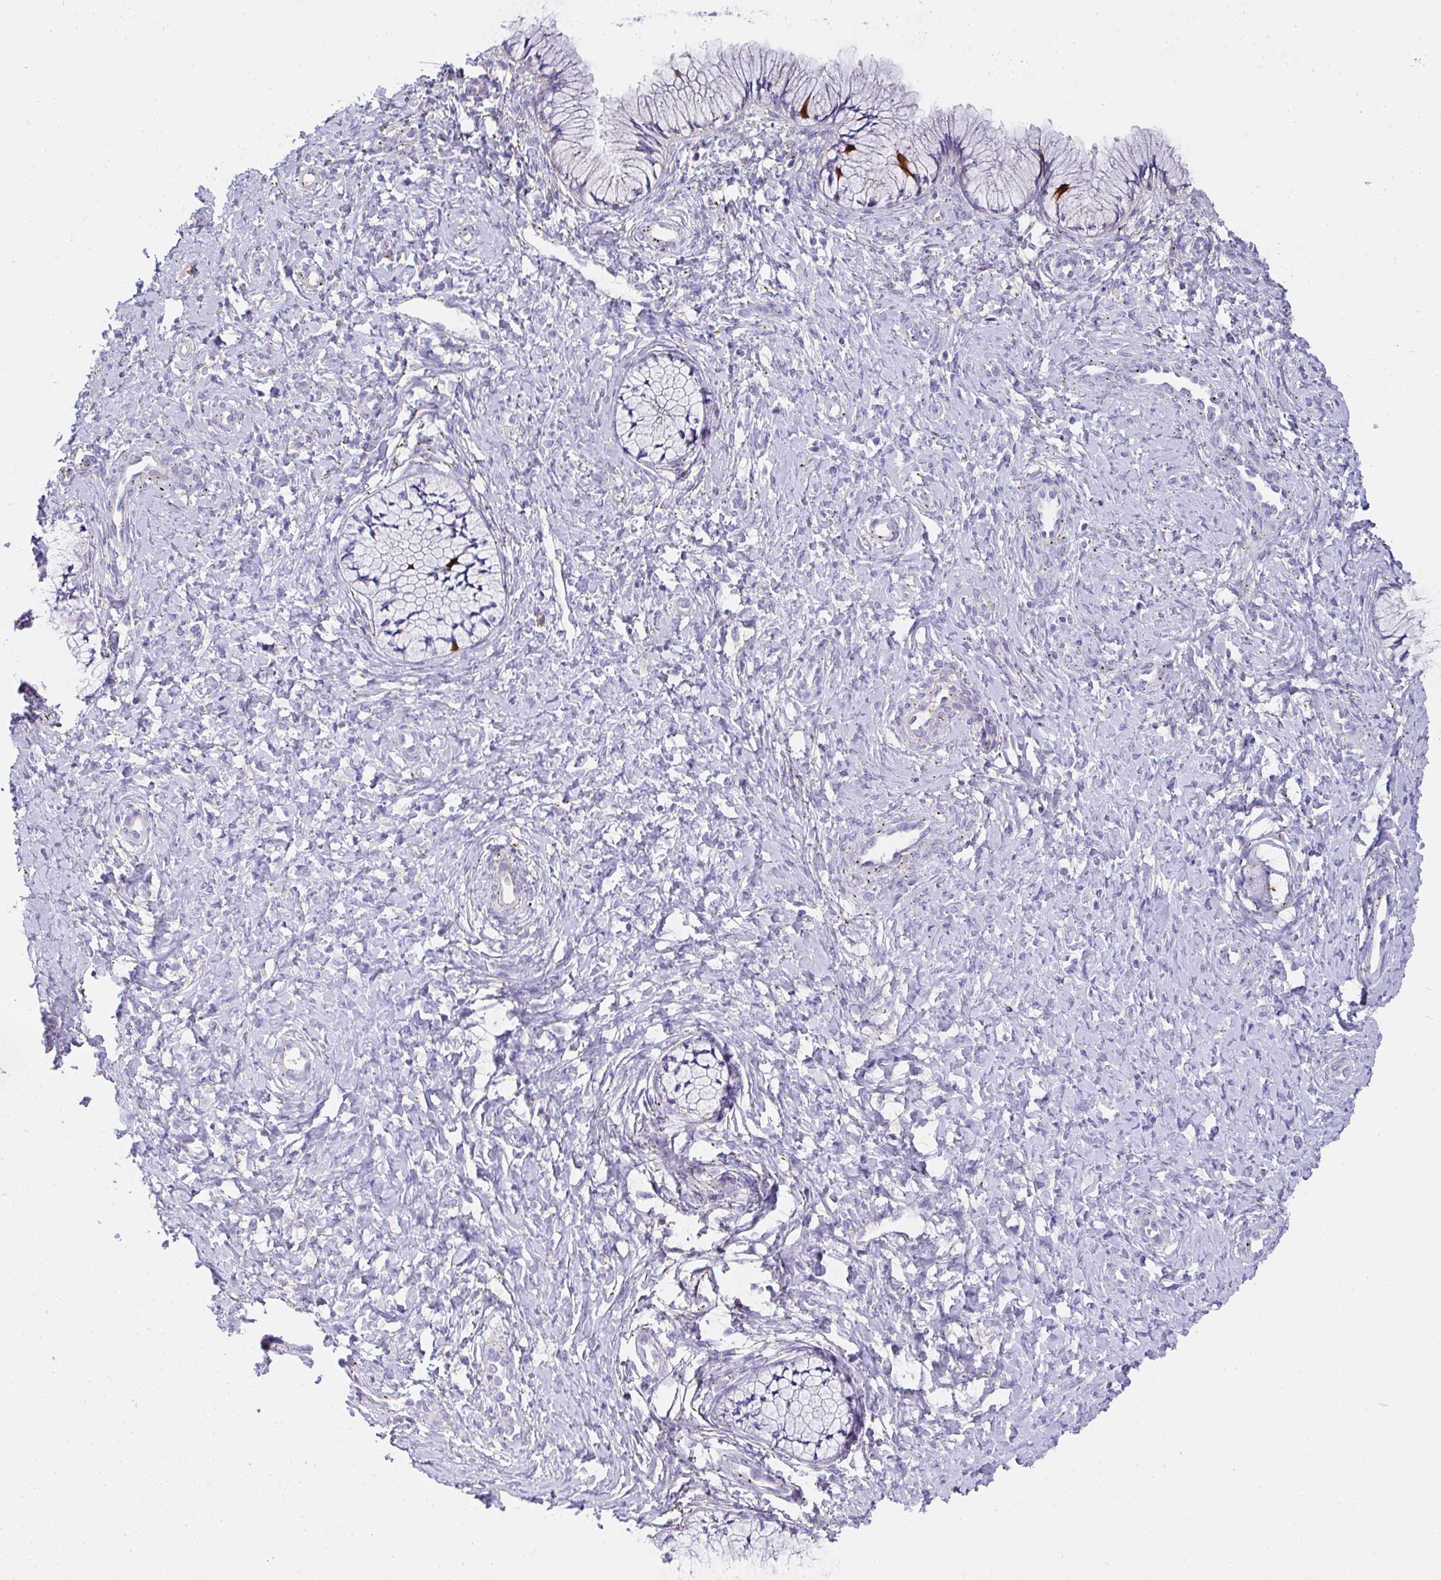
{"staining": {"intensity": "strong", "quantity": "<25%", "location": "cytoplasmic/membranous"}, "tissue": "cervix", "cell_type": "Glandular cells", "image_type": "normal", "snomed": [{"axis": "morphology", "description": "Normal tissue, NOS"}, {"axis": "topography", "description": "Cervix"}], "caption": "A histopathology image of cervix stained for a protein shows strong cytoplasmic/membranous brown staining in glandular cells.", "gene": "TNFAIP8", "patient": {"sex": "female", "age": 37}}